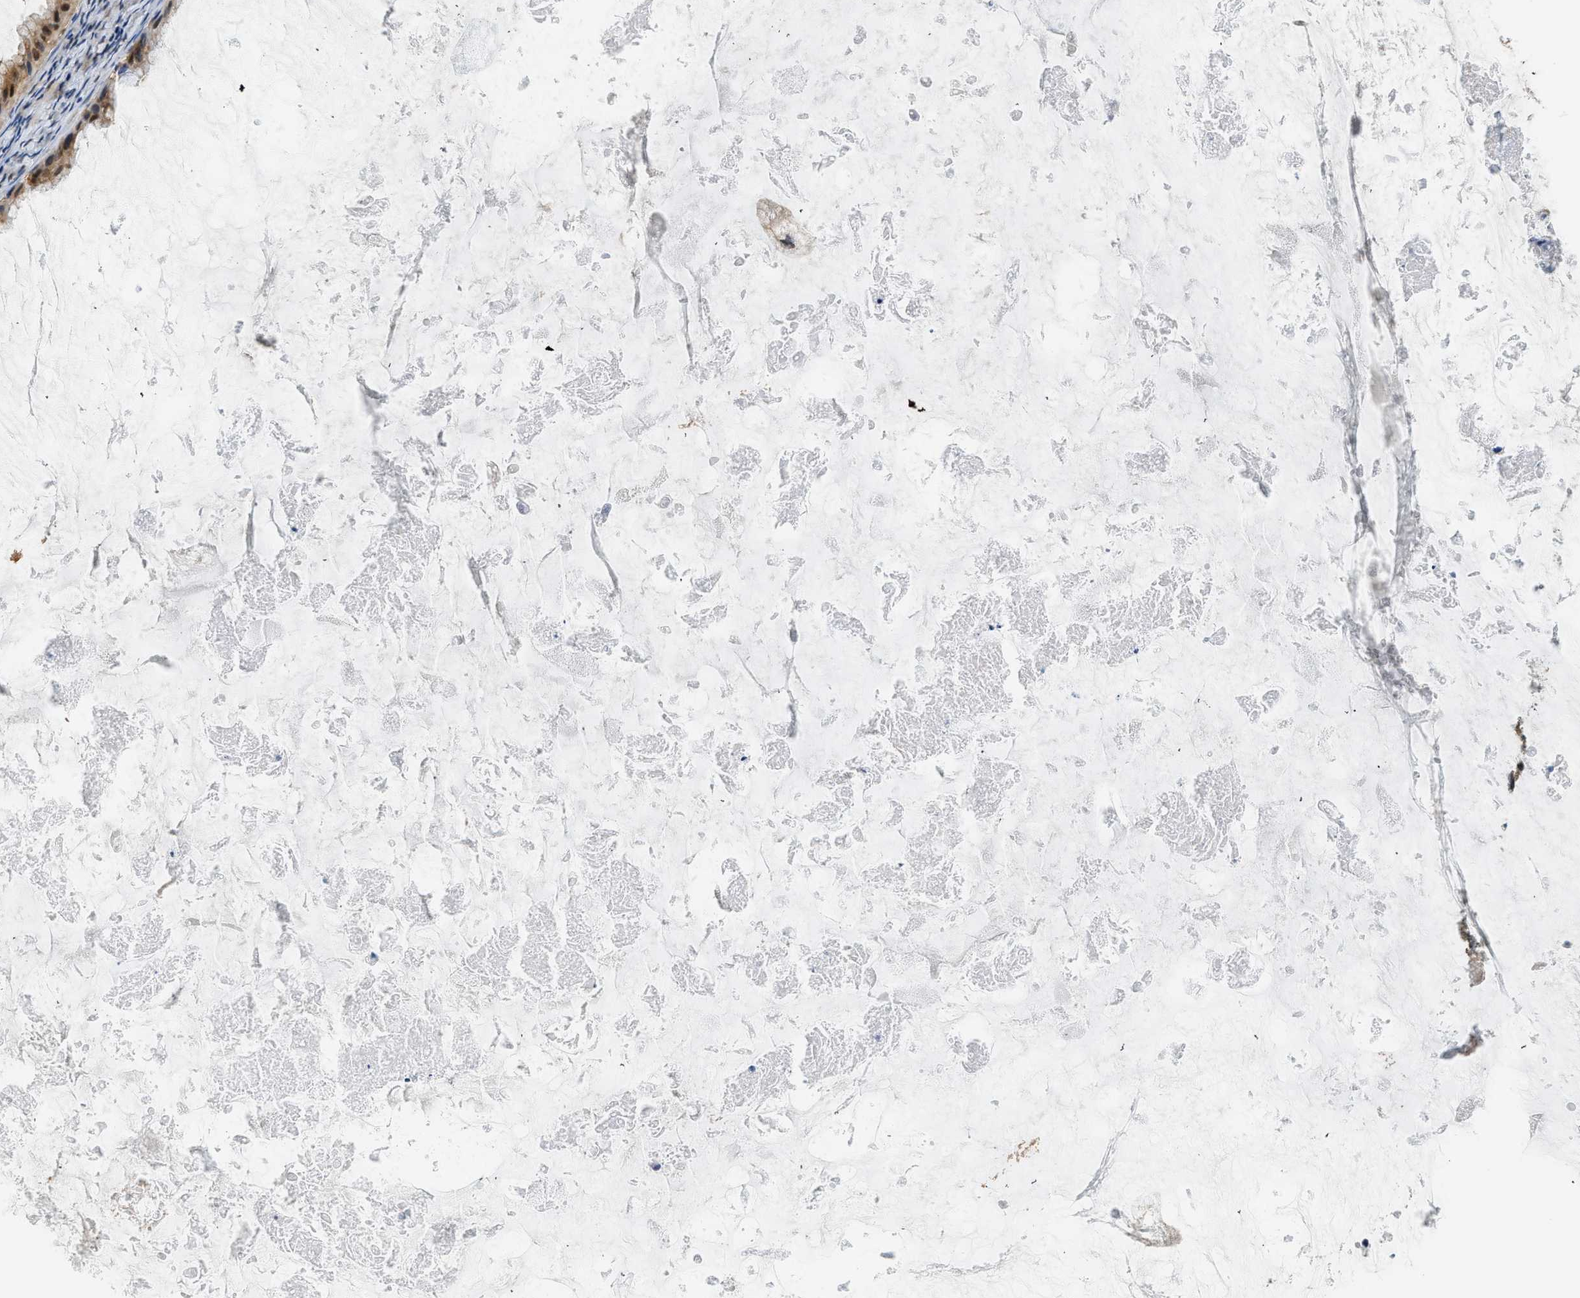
{"staining": {"intensity": "strong", "quantity": ">75%", "location": "cytoplasmic/membranous,nuclear"}, "tissue": "ovarian cancer", "cell_type": "Tumor cells", "image_type": "cancer", "snomed": [{"axis": "morphology", "description": "Cystadenocarcinoma, mucinous, NOS"}, {"axis": "topography", "description": "Ovary"}], "caption": "Ovarian cancer (mucinous cystadenocarcinoma) stained with a protein marker demonstrates strong staining in tumor cells.", "gene": "PSMD3", "patient": {"sex": "female", "age": 61}}